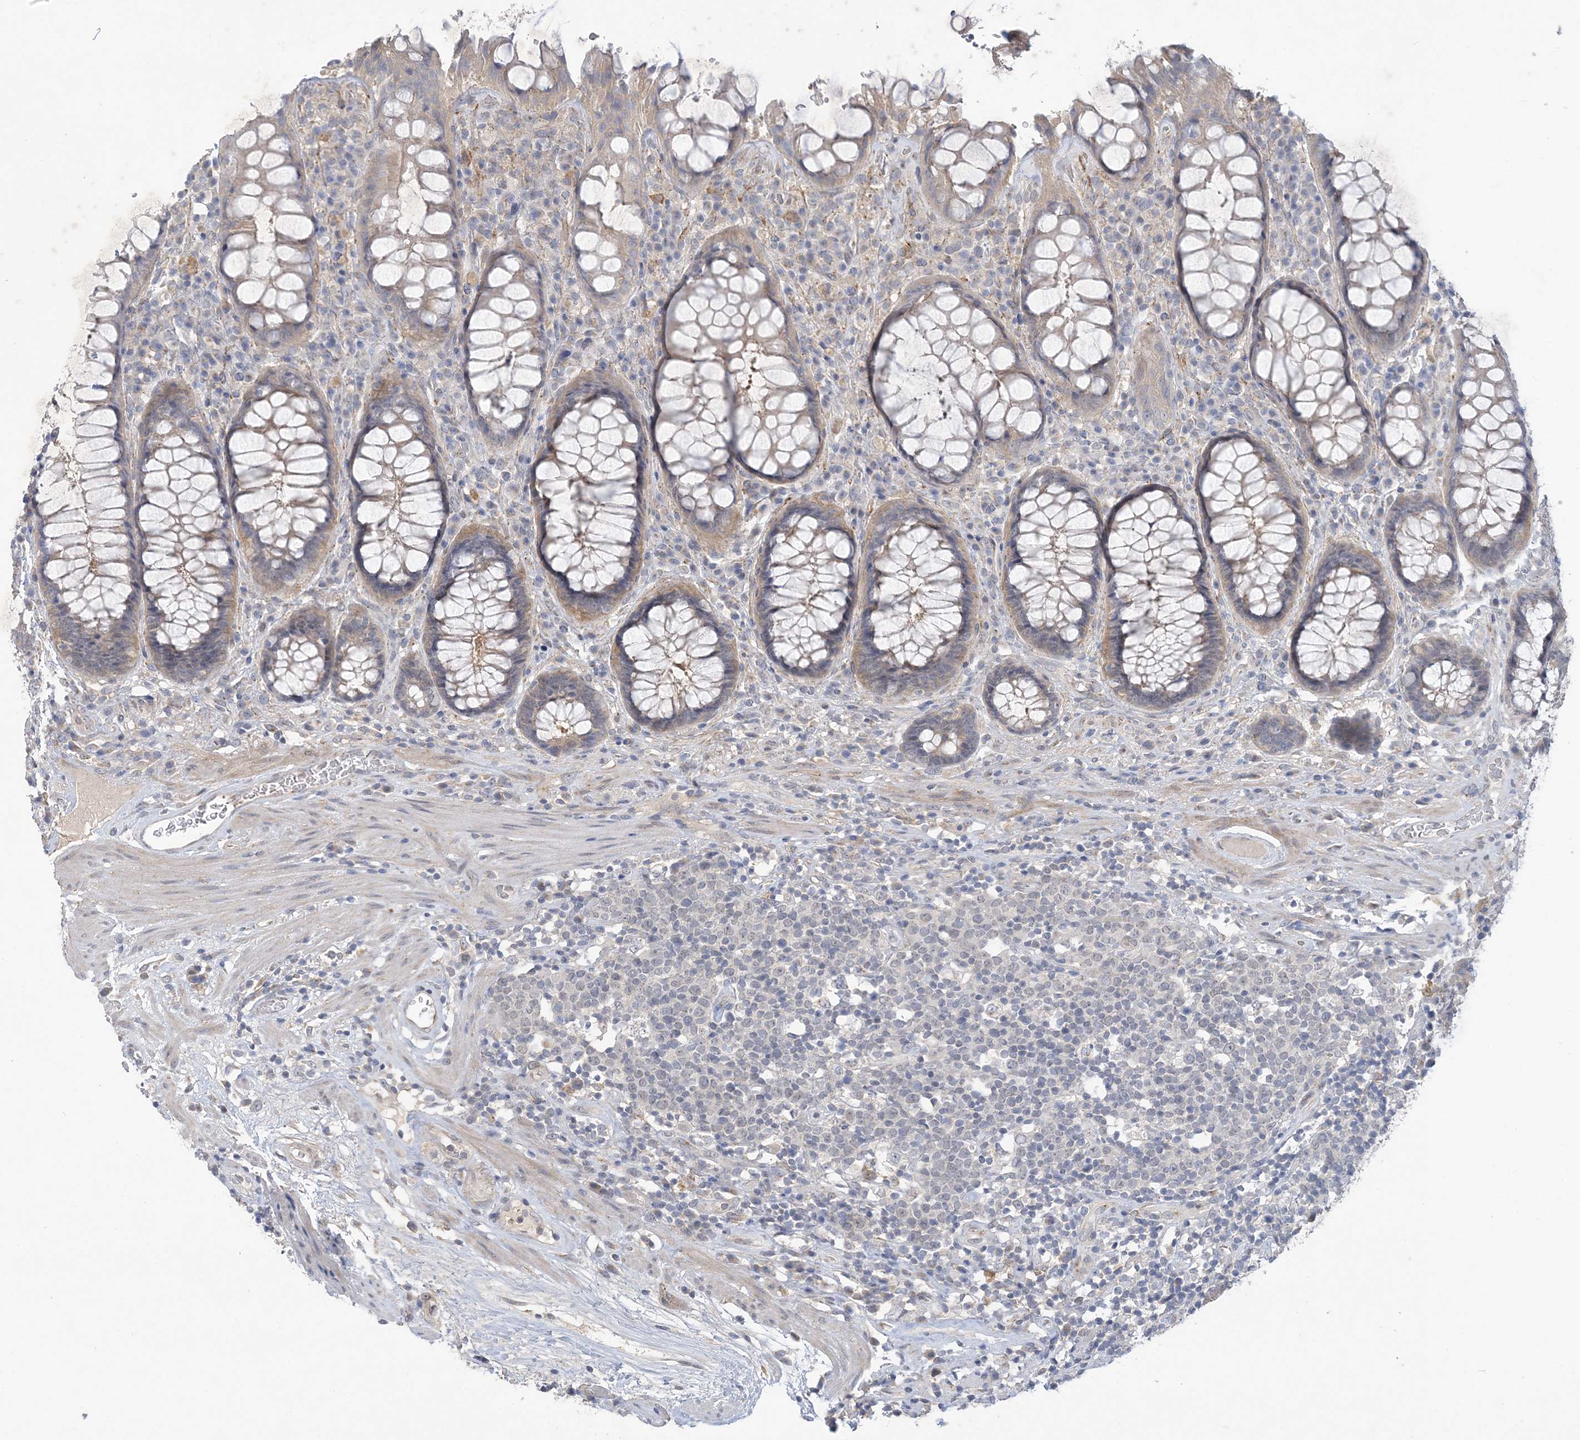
{"staining": {"intensity": "weak", "quantity": "25%-75%", "location": "cytoplasmic/membranous"}, "tissue": "rectum", "cell_type": "Glandular cells", "image_type": "normal", "snomed": [{"axis": "morphology", "description": "Normal tissue, NOS"}, {"axis": "topography", "description": "Rectum"}], "caption": "Weak cytoplasmic/membranous staining for a protein is identified in approximately 25%-75% of glandular cells of unremarkable rectum using immunohistochemistry.", "gene": "ANKRD35", "patient": {"sex": "male", "age": 64}}